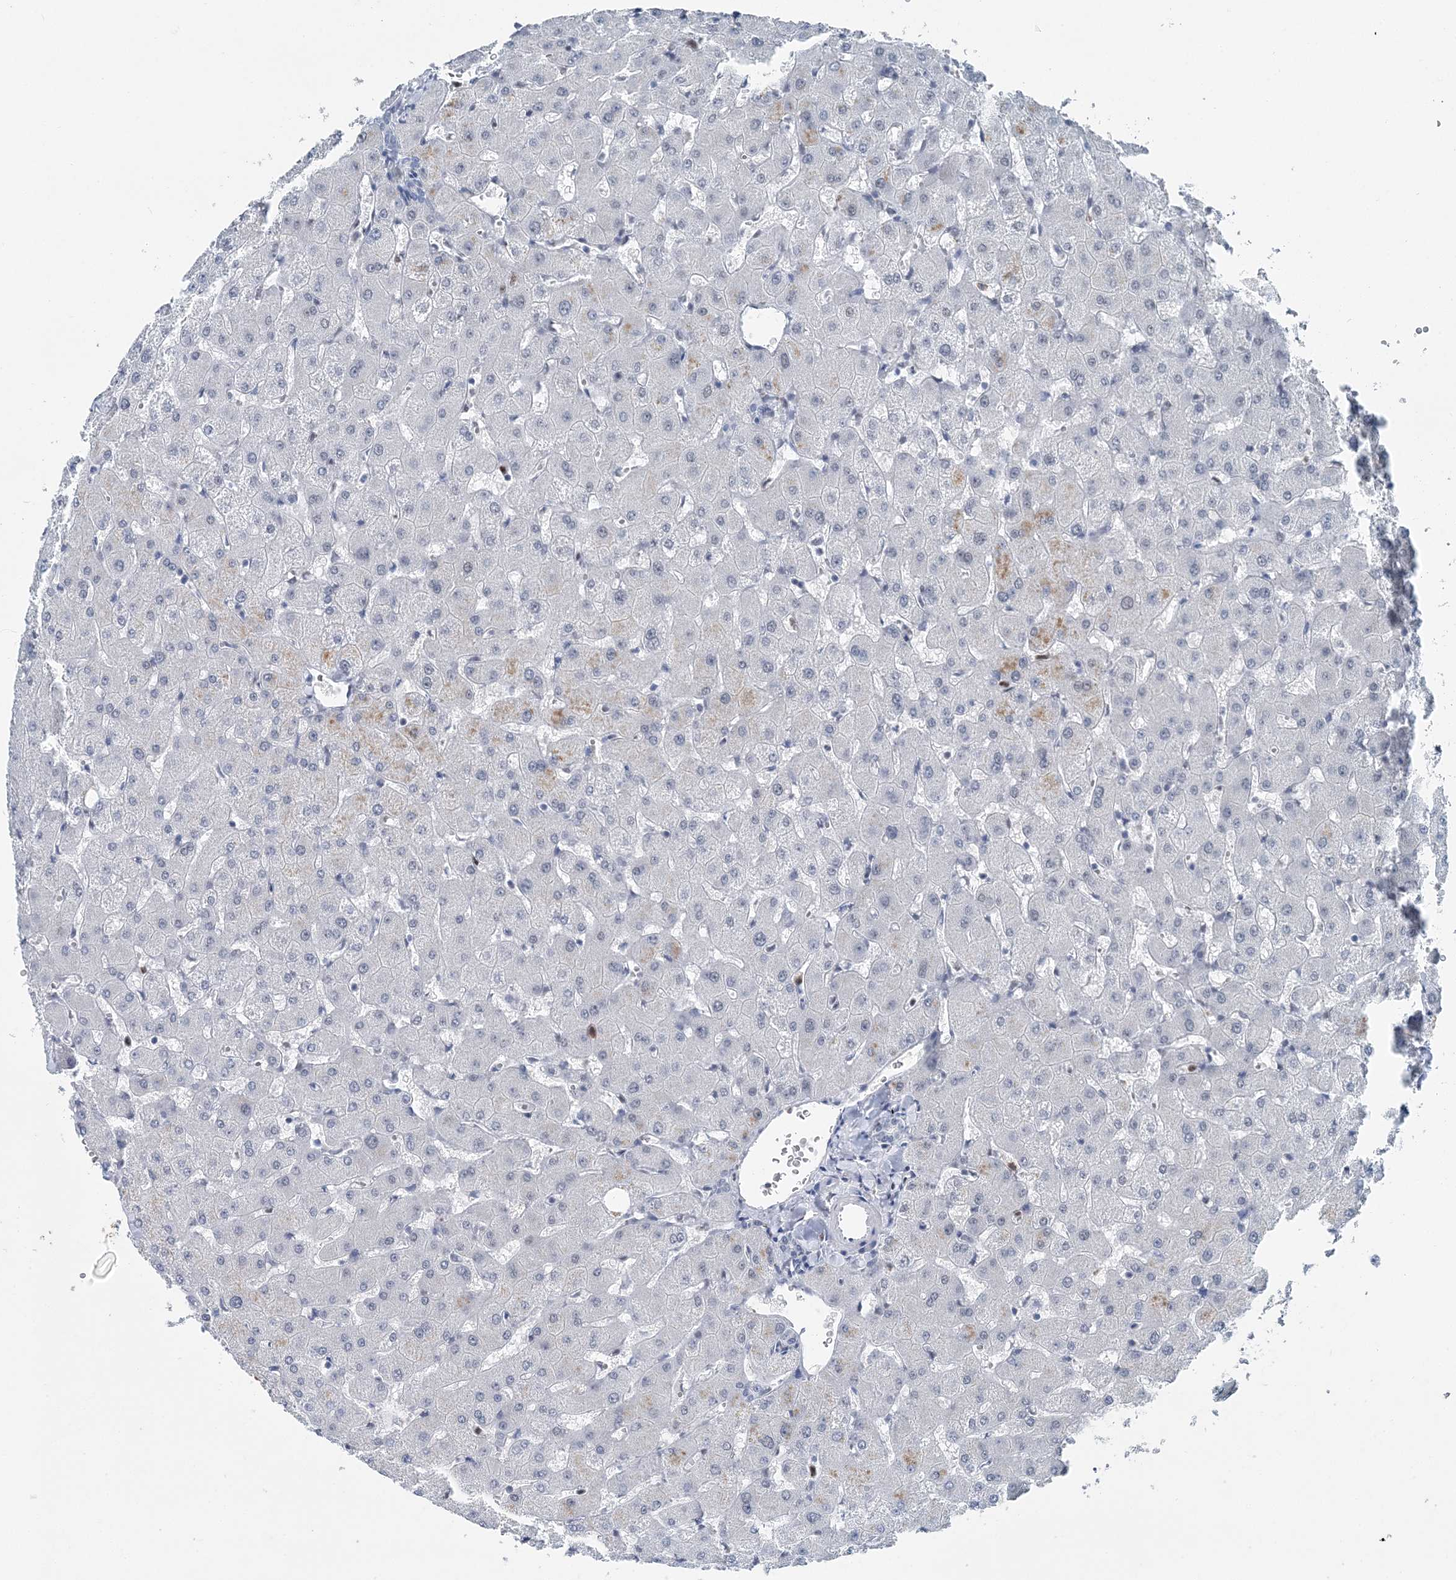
{"staining": {"intensity": "negative", "quantity": "none", "location": "none"}, "tissue": "liver", "cell_type": "Cholangiocytes", "image_type": "normal", "snomed": [{"axis": "morphology", "description": "Normal tissue, NOS"}, {"axis": "topography", "description": "Liver"}], "caption": "Immunohistochemistry micrograph of normal human liver stained for a protein (brown), which displays no expression in cholangiocytes. Nuclei are stained in blue.", "gene": "HAT1", "patient": {"sex": "female", "age": 63}}